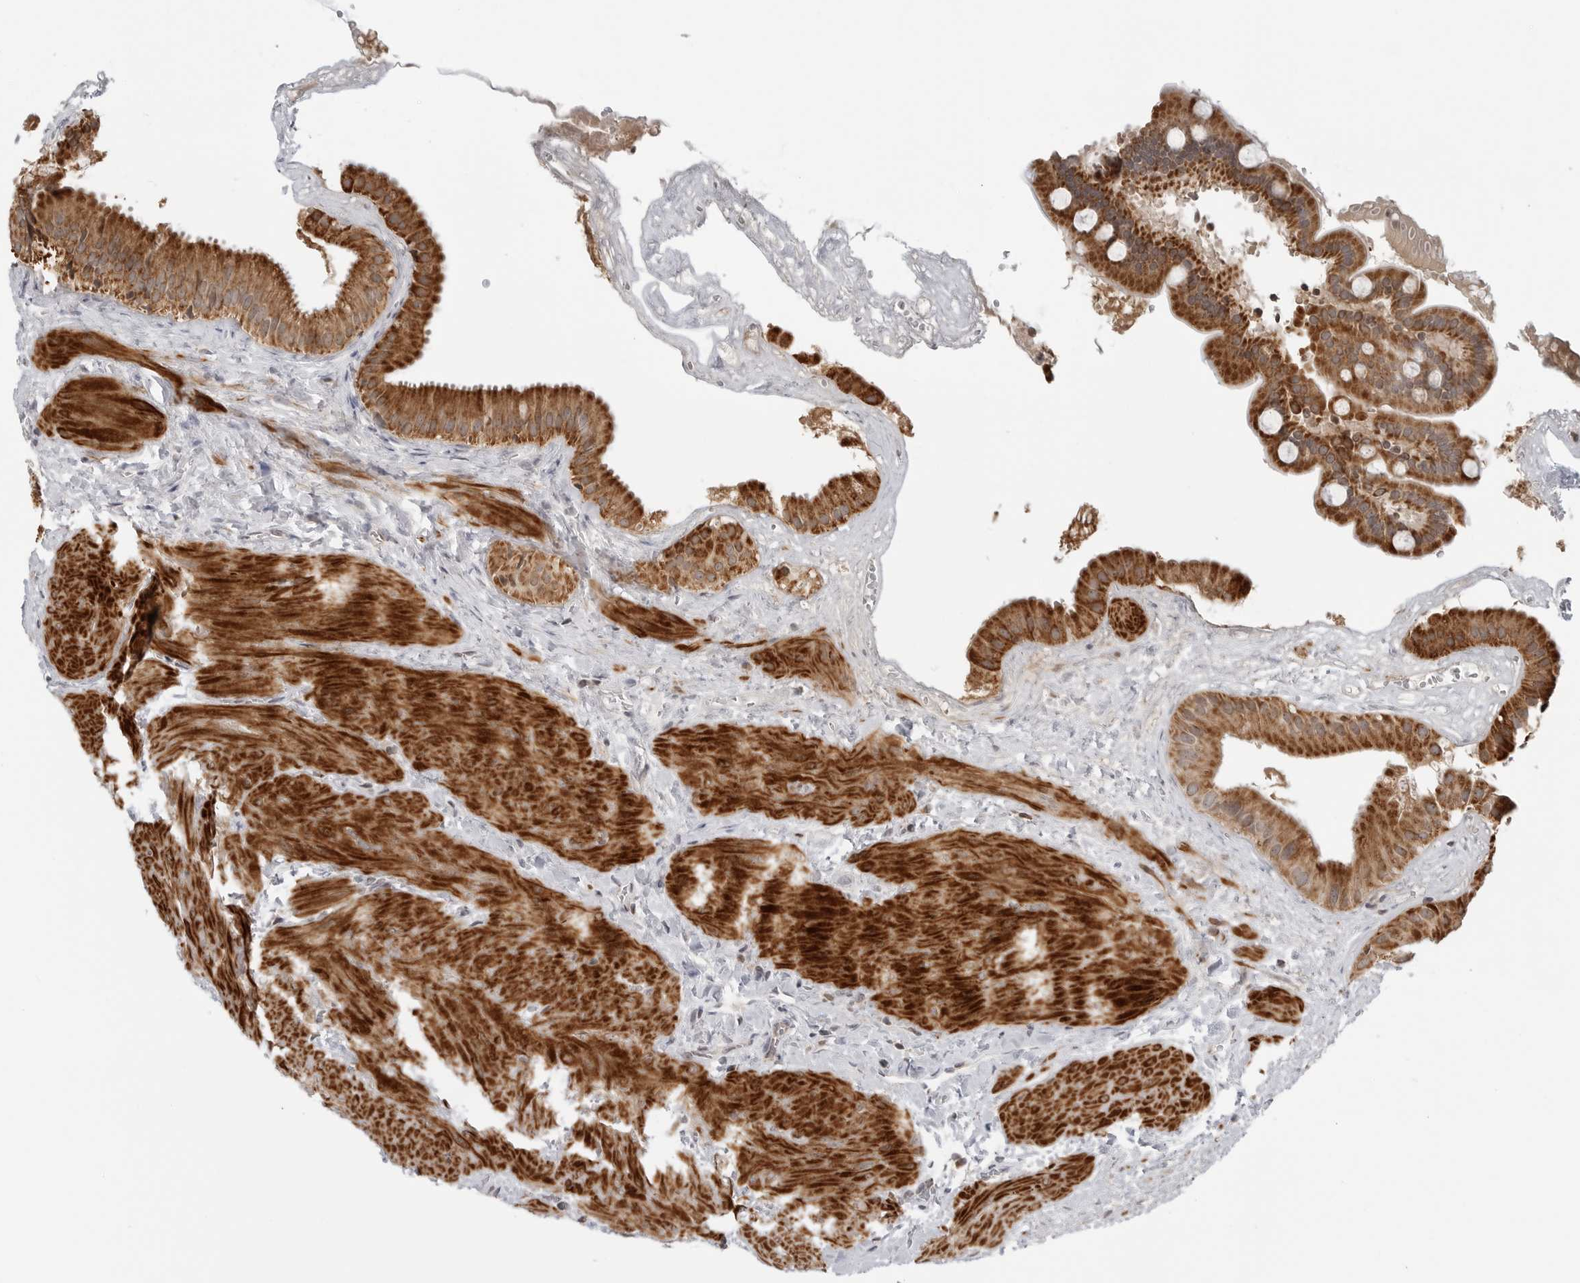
{"staining": {"intensity": "strong", "quantity": ">75%", "location": "cytoplasmic/membranous"}, "tissue": "gallbladder", "cell_type": "Glandular cells", "image_type": "normal", "snomed": [{"axis": "morphology", "description": "Normal tissue, NOS"}, {"axis": "topography", "description": "Gallbladder"}], "caption": "Immunohistochemistry micrograph of unremarkable gallbladder stained for a protein (brown), which reveals high levels of strong cytoplasmic/membranous positivity in approximately >75% of glandular cells.", "gene": "PEX2", "patient": {"sex": "male", "age": 55}}